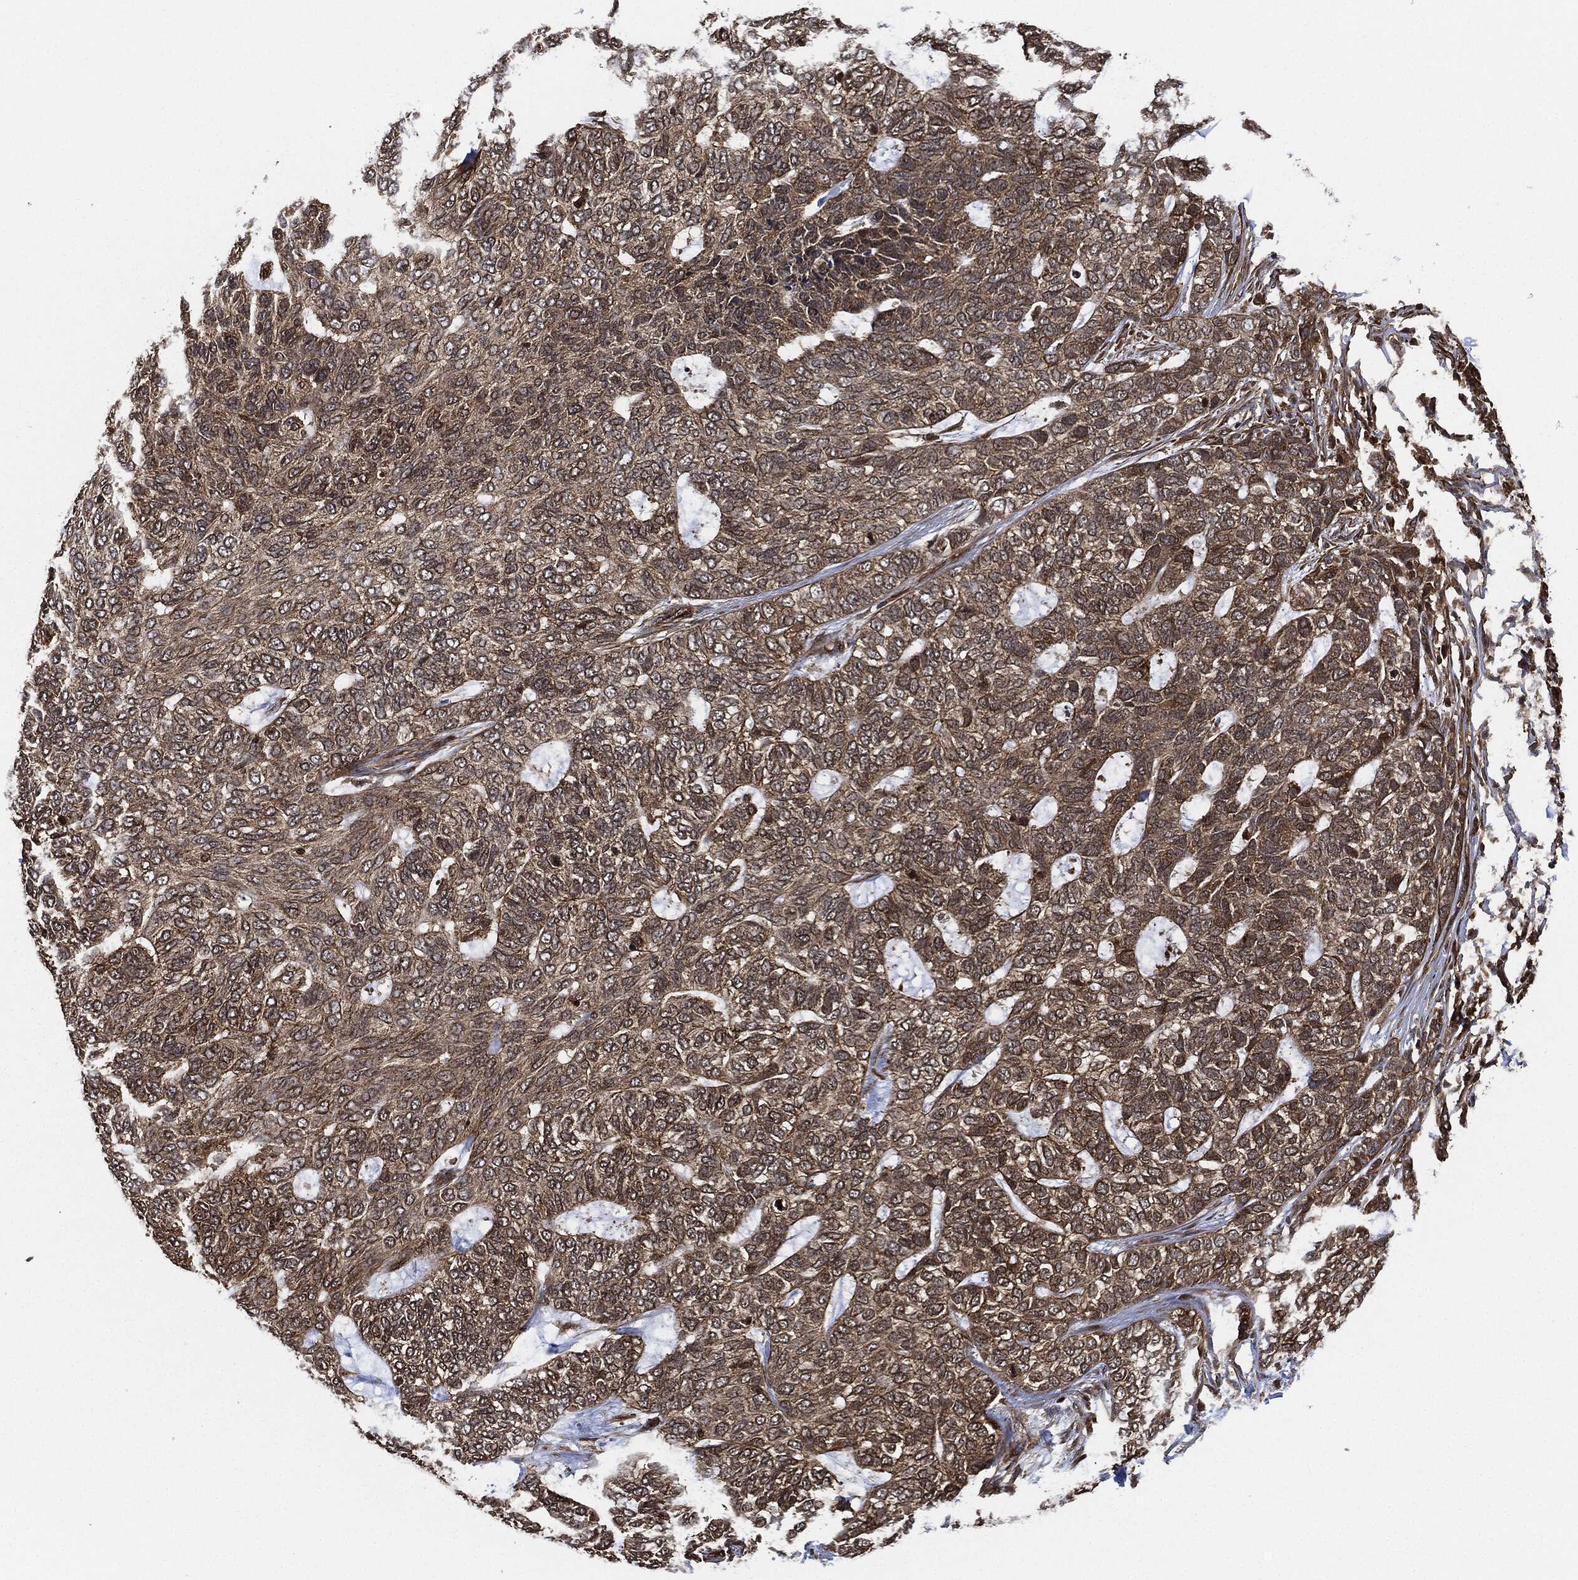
{"staining": {"intensity": "weak", "quantity": ">75%", "location": "cytoplasmic/membranous"}, "tissue": "skin cancer", "cell_type": "Tumor cells", "image_type": "cancer", "snomed": [{"axis": "morphology", "description": "Basal cell carcinoma"}, {"axis": "topography", "description": "Skin"}], "caption": "DAB immunohistochemical staining of human skin basal cell carcinoma reveals weak cytoplasmic/membranous protein staining in approximately >75% of tumor cells.", "gene": "CEP290", "patient": {"sex": "female", "age": 65}}